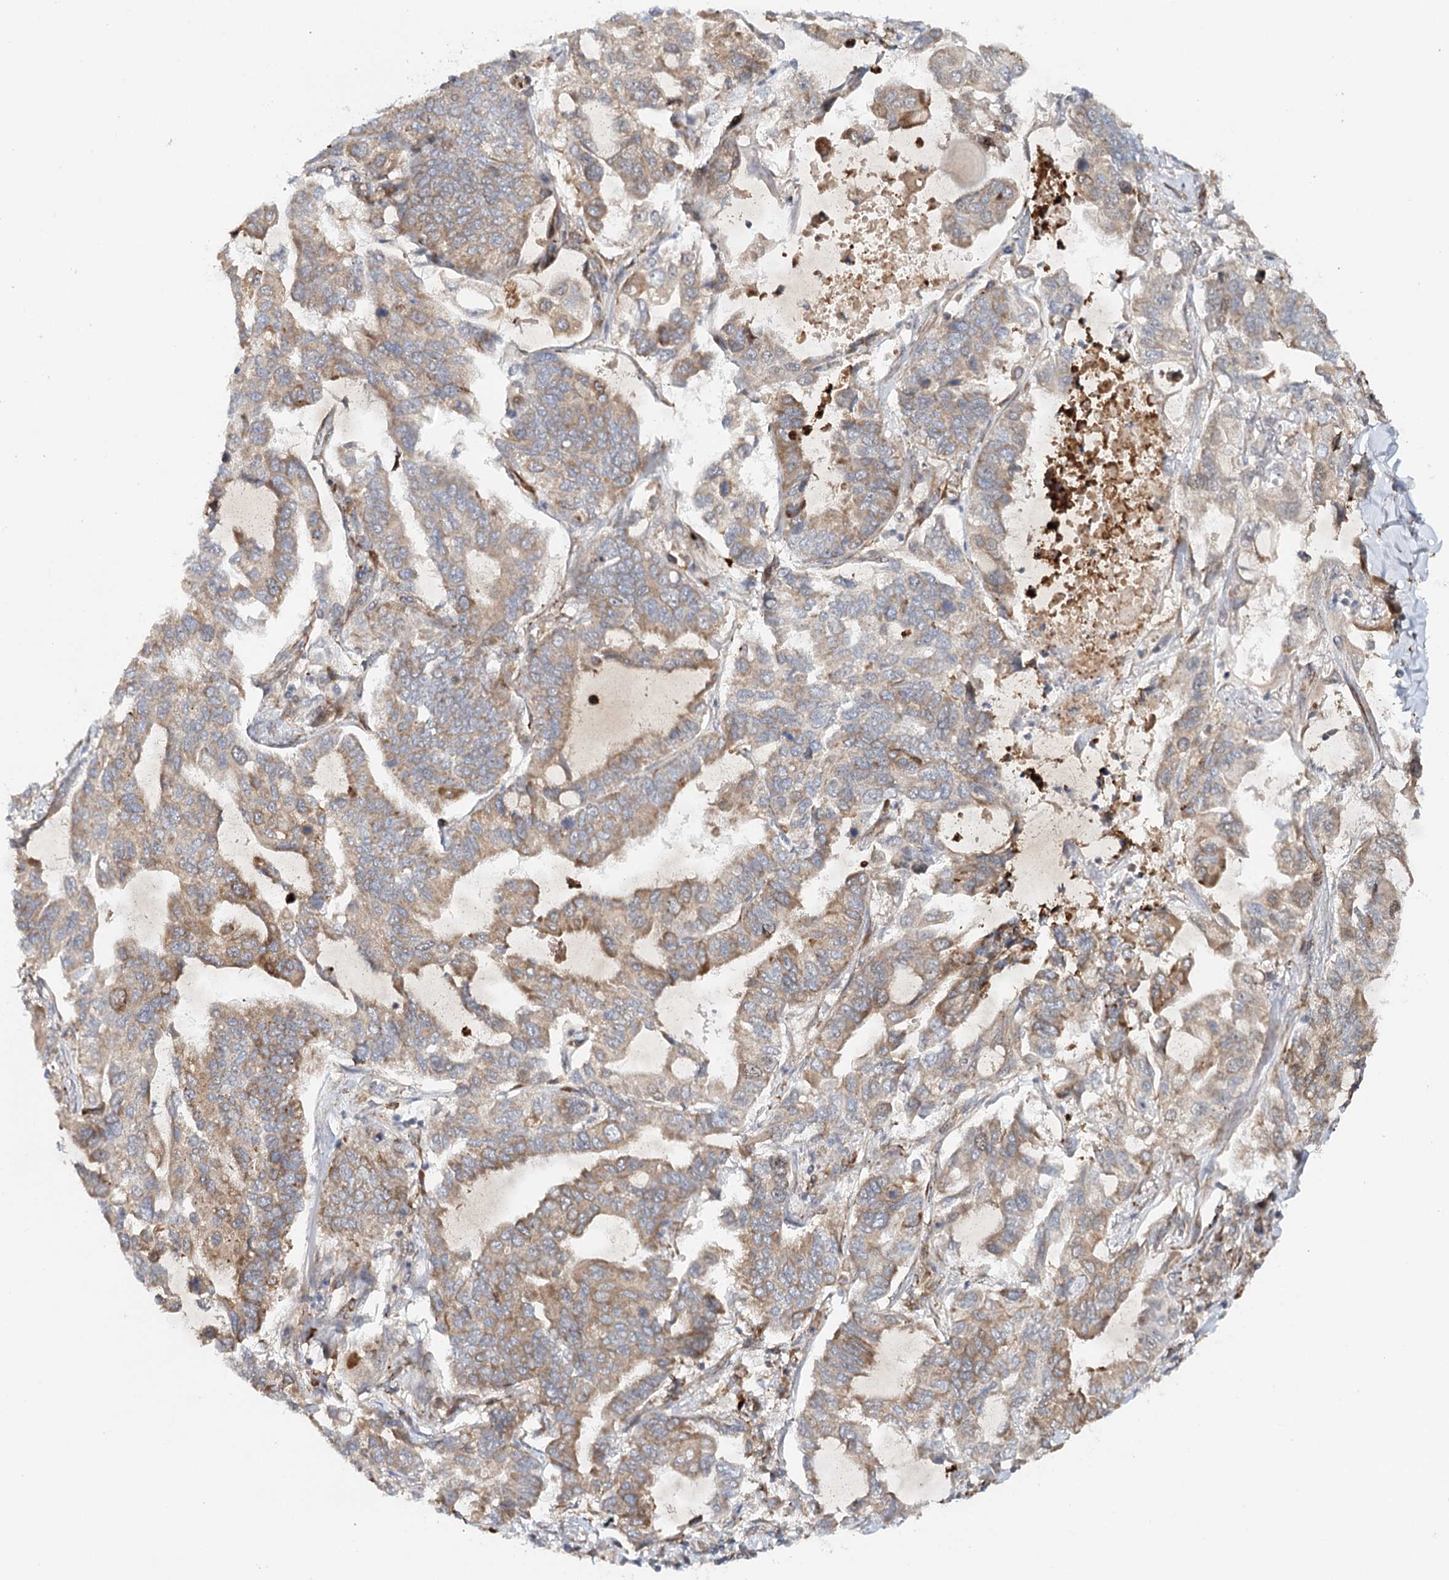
{"staining": {"intensity": "moderate", "quantity": ">75%", "location": "cytoplasmic/membranous"}, "tissue": "lung cancer", "cell_type": "Tumor cells", "image_type": "cancer", "snomed": [{"axis": "morphology", "description": "Adenocarcinoma, NOS"}, {"axis": "topography", "description": "Lung"}], "caption": "IHC image of neoplastic tissue: human lung cancer stained using immunohistochemistry displays medium levels of moderate protein expression localized specifically in the cytoplasmic/membranous of tumor cells, appearing as a cytoplasmic/membranous brown color.", "gene": "MKNK1", "patient": {"sex": "male", "age": 64}}